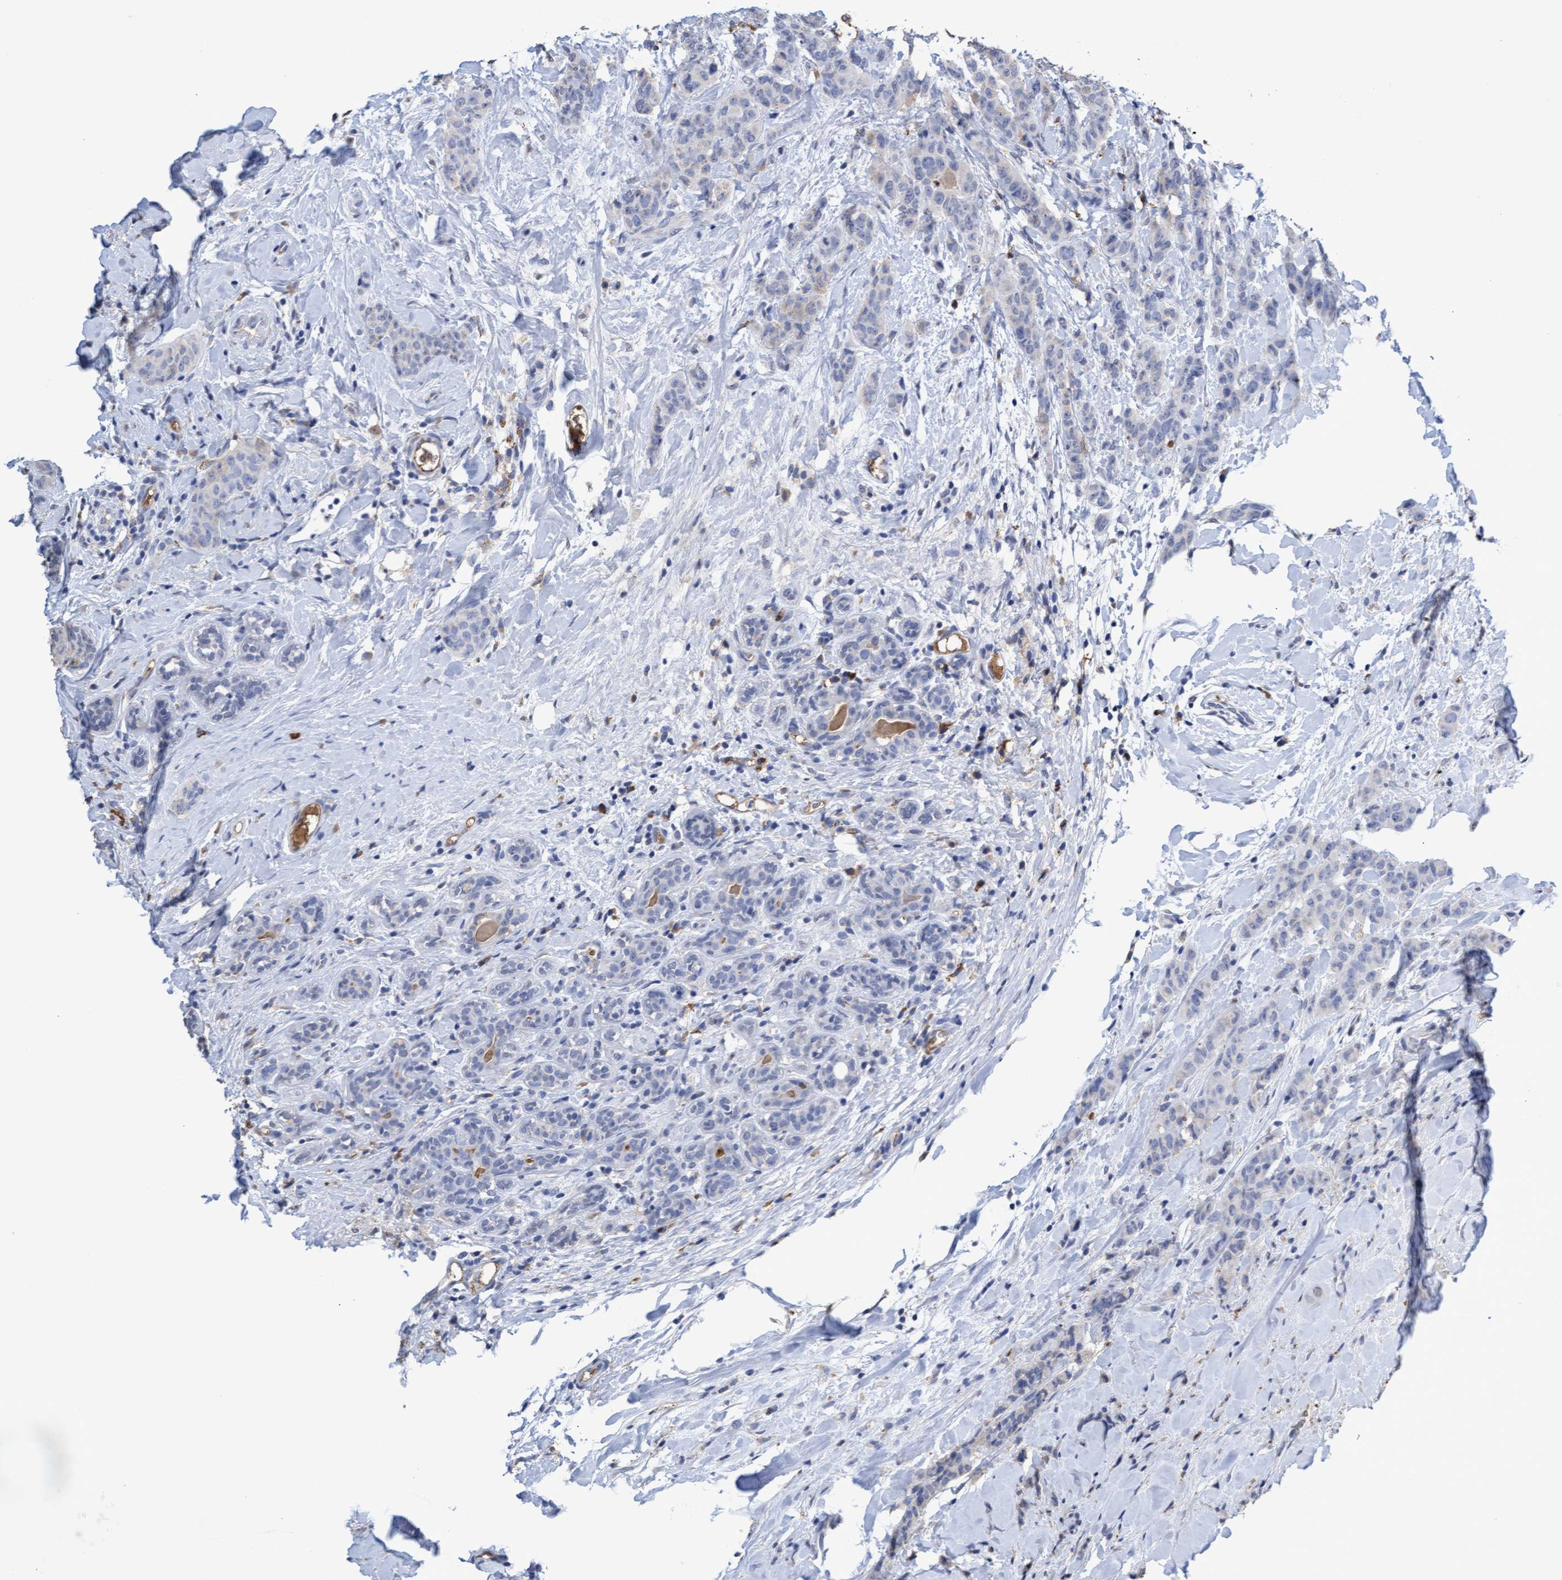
{"staining": {"intensity": "negative", "quantity": "none", "location": "none"}, "tissue": "breast cancer", "cell_type": "Tumor cells", "image_type": "cancer", "snomed": [{"axis": "morphology", "description": "Normal tissue, NOS"}, {"axis": "morphology", "description": "Duct carcinoma"}, {"axis": "topography", "description": "Breast"}], "caption": "This histopathology image is of breast cancer (intraductal carcinoma) stained with IHC to label a protein in brown with the nuclei are counter-stained blue. There is no expression in tumor cells.", "gene": "GPR39", "patient": {"sex": "female", "age": 40}}